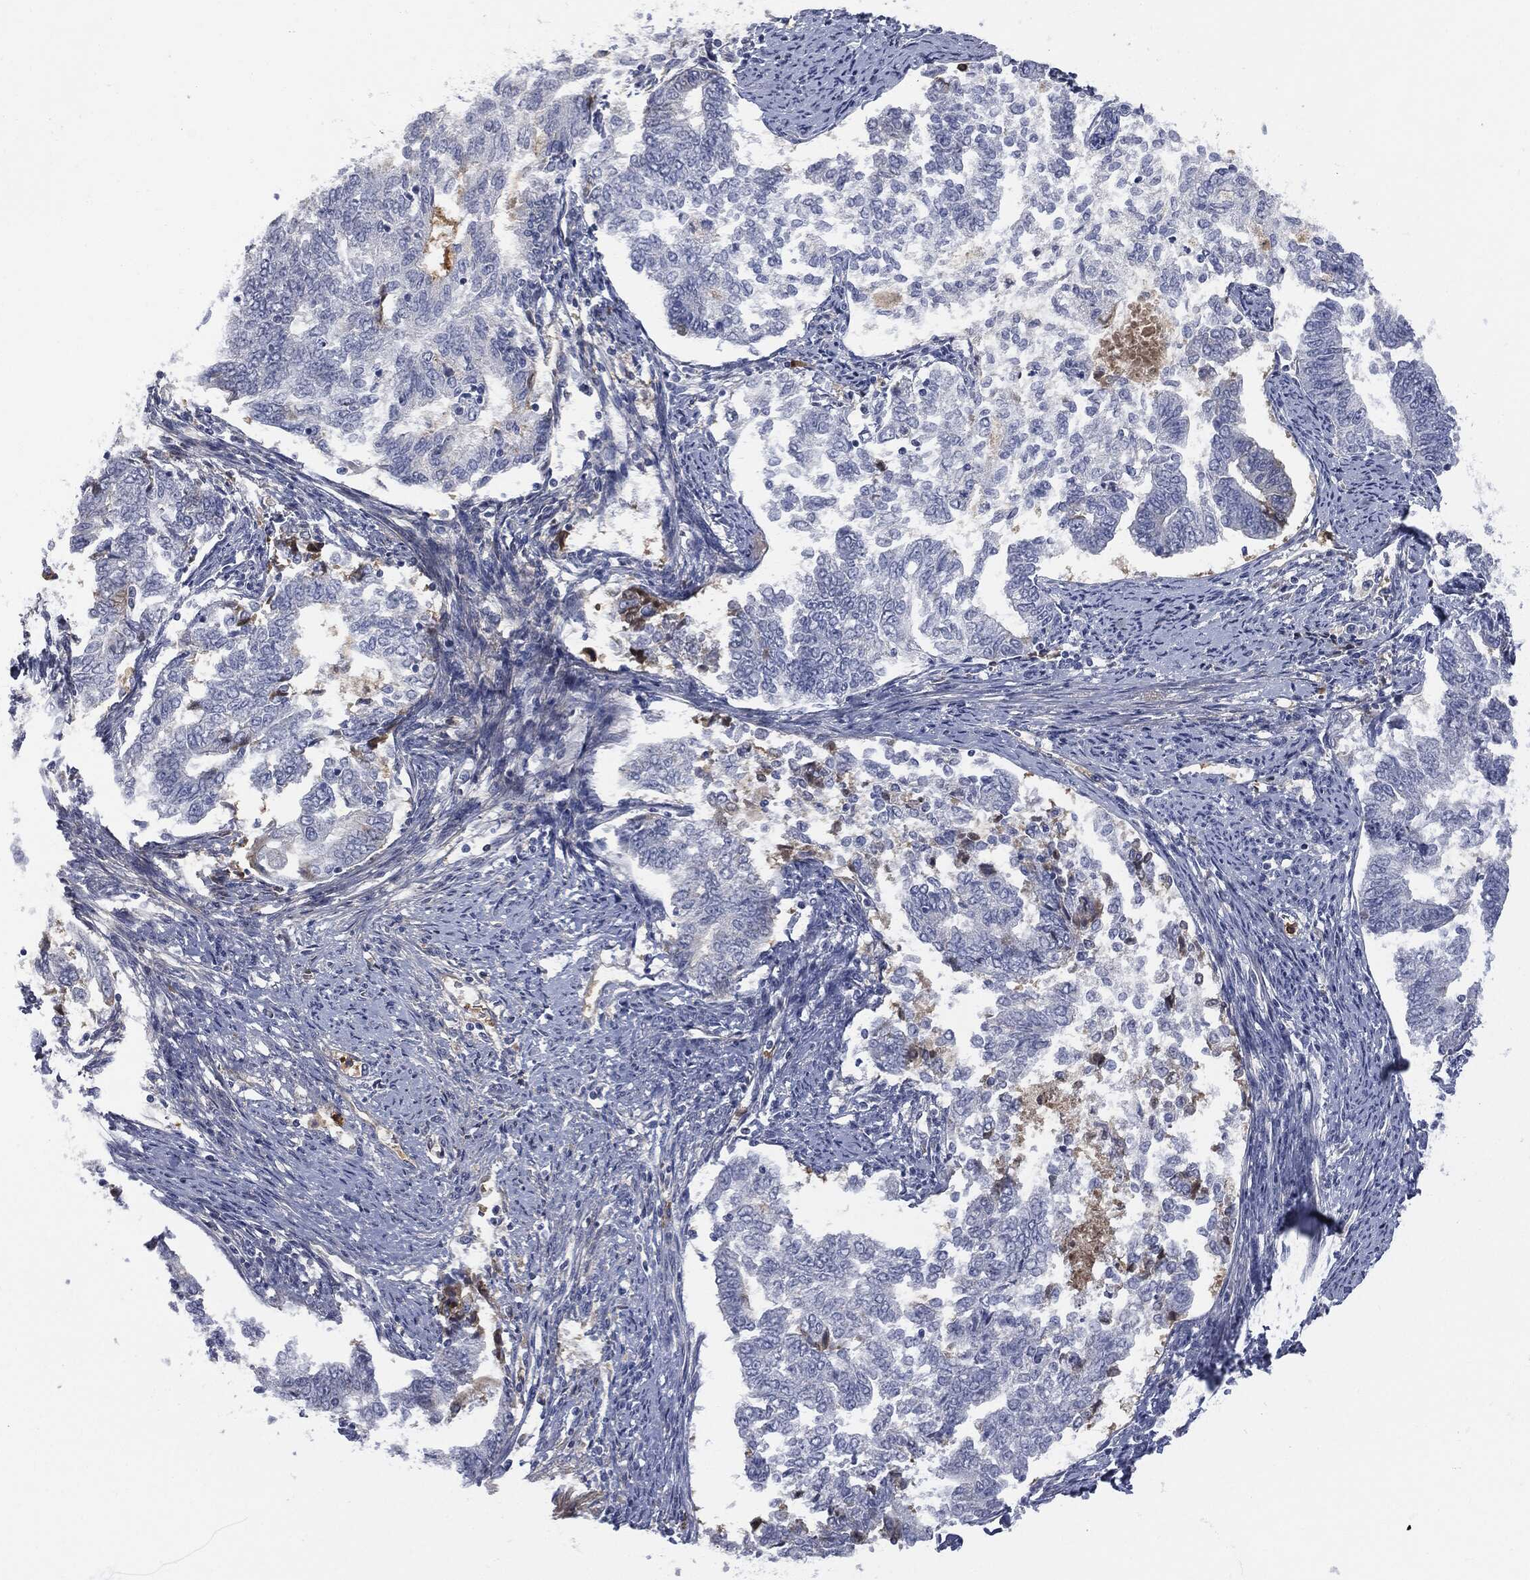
{"staining": {"intensity": "negative", "quantity": "none", "location": "none"}, "tissue": "endometrial cancer", "cell_type": "Tumor cells", "image_type": "cancer", "snomed": [{"axis": "morphology", "description": "Adenocarcinoma, NOS"}, {"axis": "topography", "description": "Endometrium"}], "caption": "There is no significant positivity in tumor cells of endometrial adenocarcinoma.", "gene": "BTK", "patient": {"sex": "female", "age": 65}}